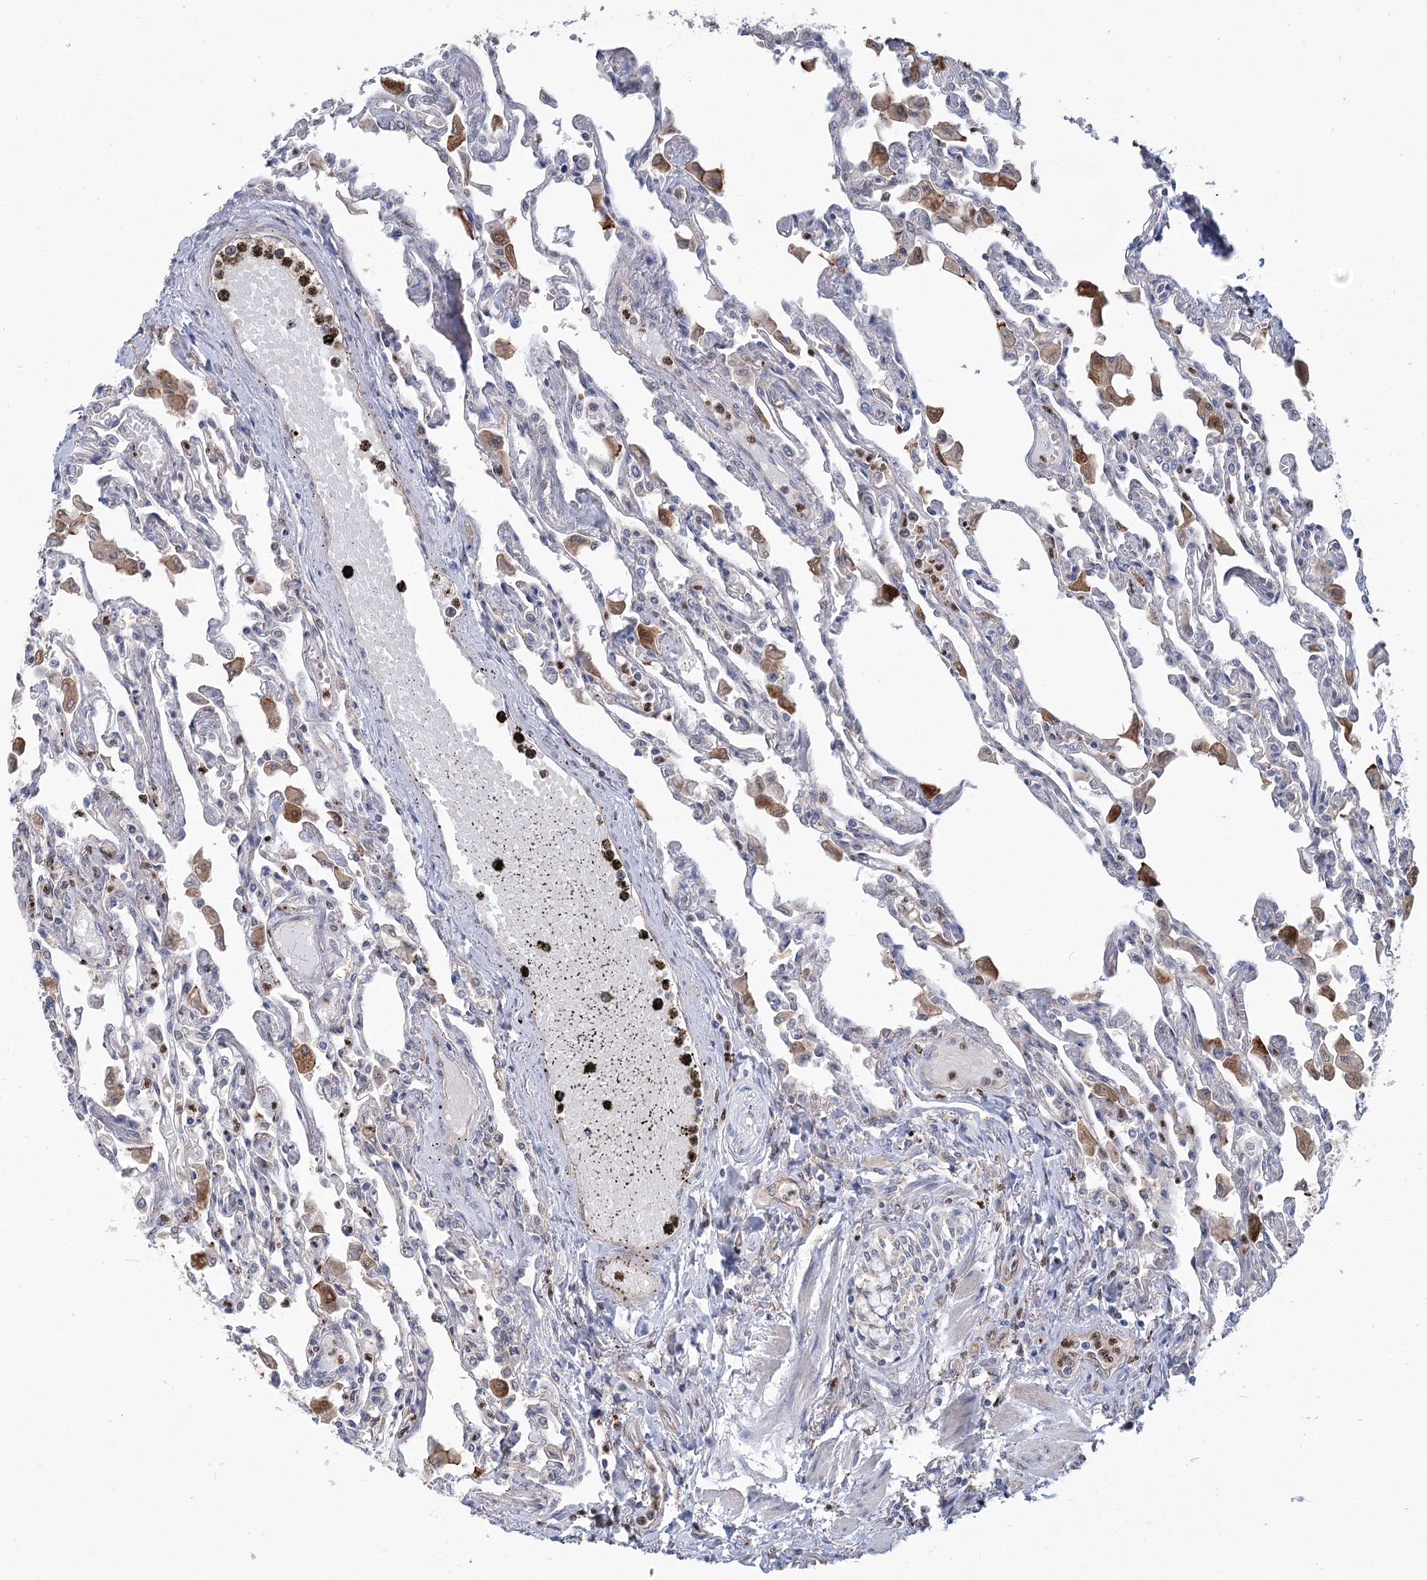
{"staining": {"intensity": "negative", "quantity": "none", "location": "none"}, "tissue": "lung", "cell_type": "Alveolar cells", "image_type": "normal", "snomed": [{"axis": "morphology", "description": "Normal tissue, NOS"}, {"axis": "topography", "description": "Bronchus"}, {"axis": "topography", "description": "Lung"}], "caption": "IHC of normal lung shows no positivity in alveolar cells. (DAB IHC, high magnification).", "gene": "THAP6", "patient": {"sex": "female", "age": 49}}